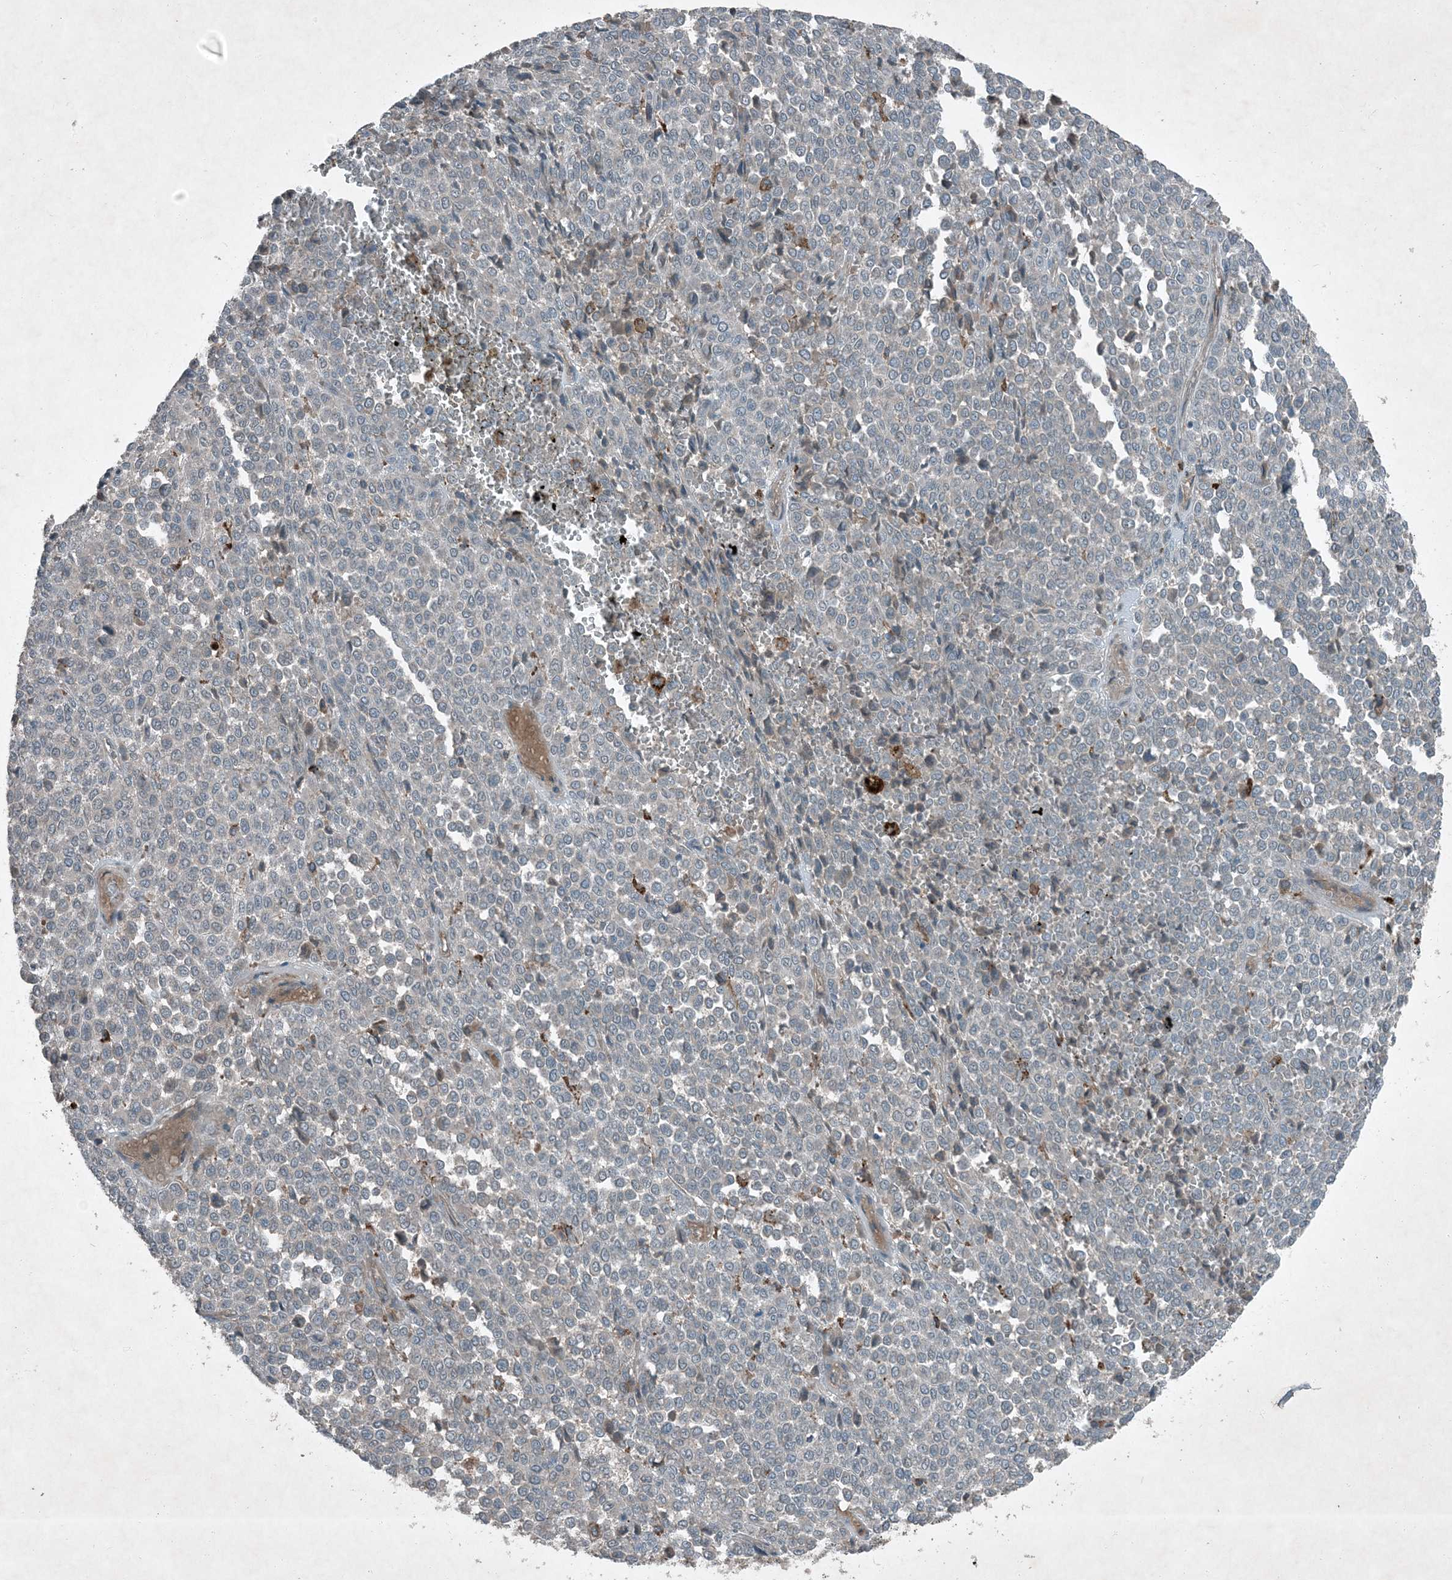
{"staining": {"intensity": "negative", "quantity": "none", "location": "none"}, "tissue": "melanoma", "cell_type": "Tumor cells", "image_type": "cancer", "snomed": [{"axis": "morphology", "description": "Malignant melanoma, Metastatic site"}, {"axis": "topography", "description": "Pancreas"}], "caption": "DAB immunohistochemical staining of malignant melanoma (metastatic site) demonstrates no significant positivity in tumor cells.", "gene": "MDN1", "patient": {"sex": "female", "age": 30}}